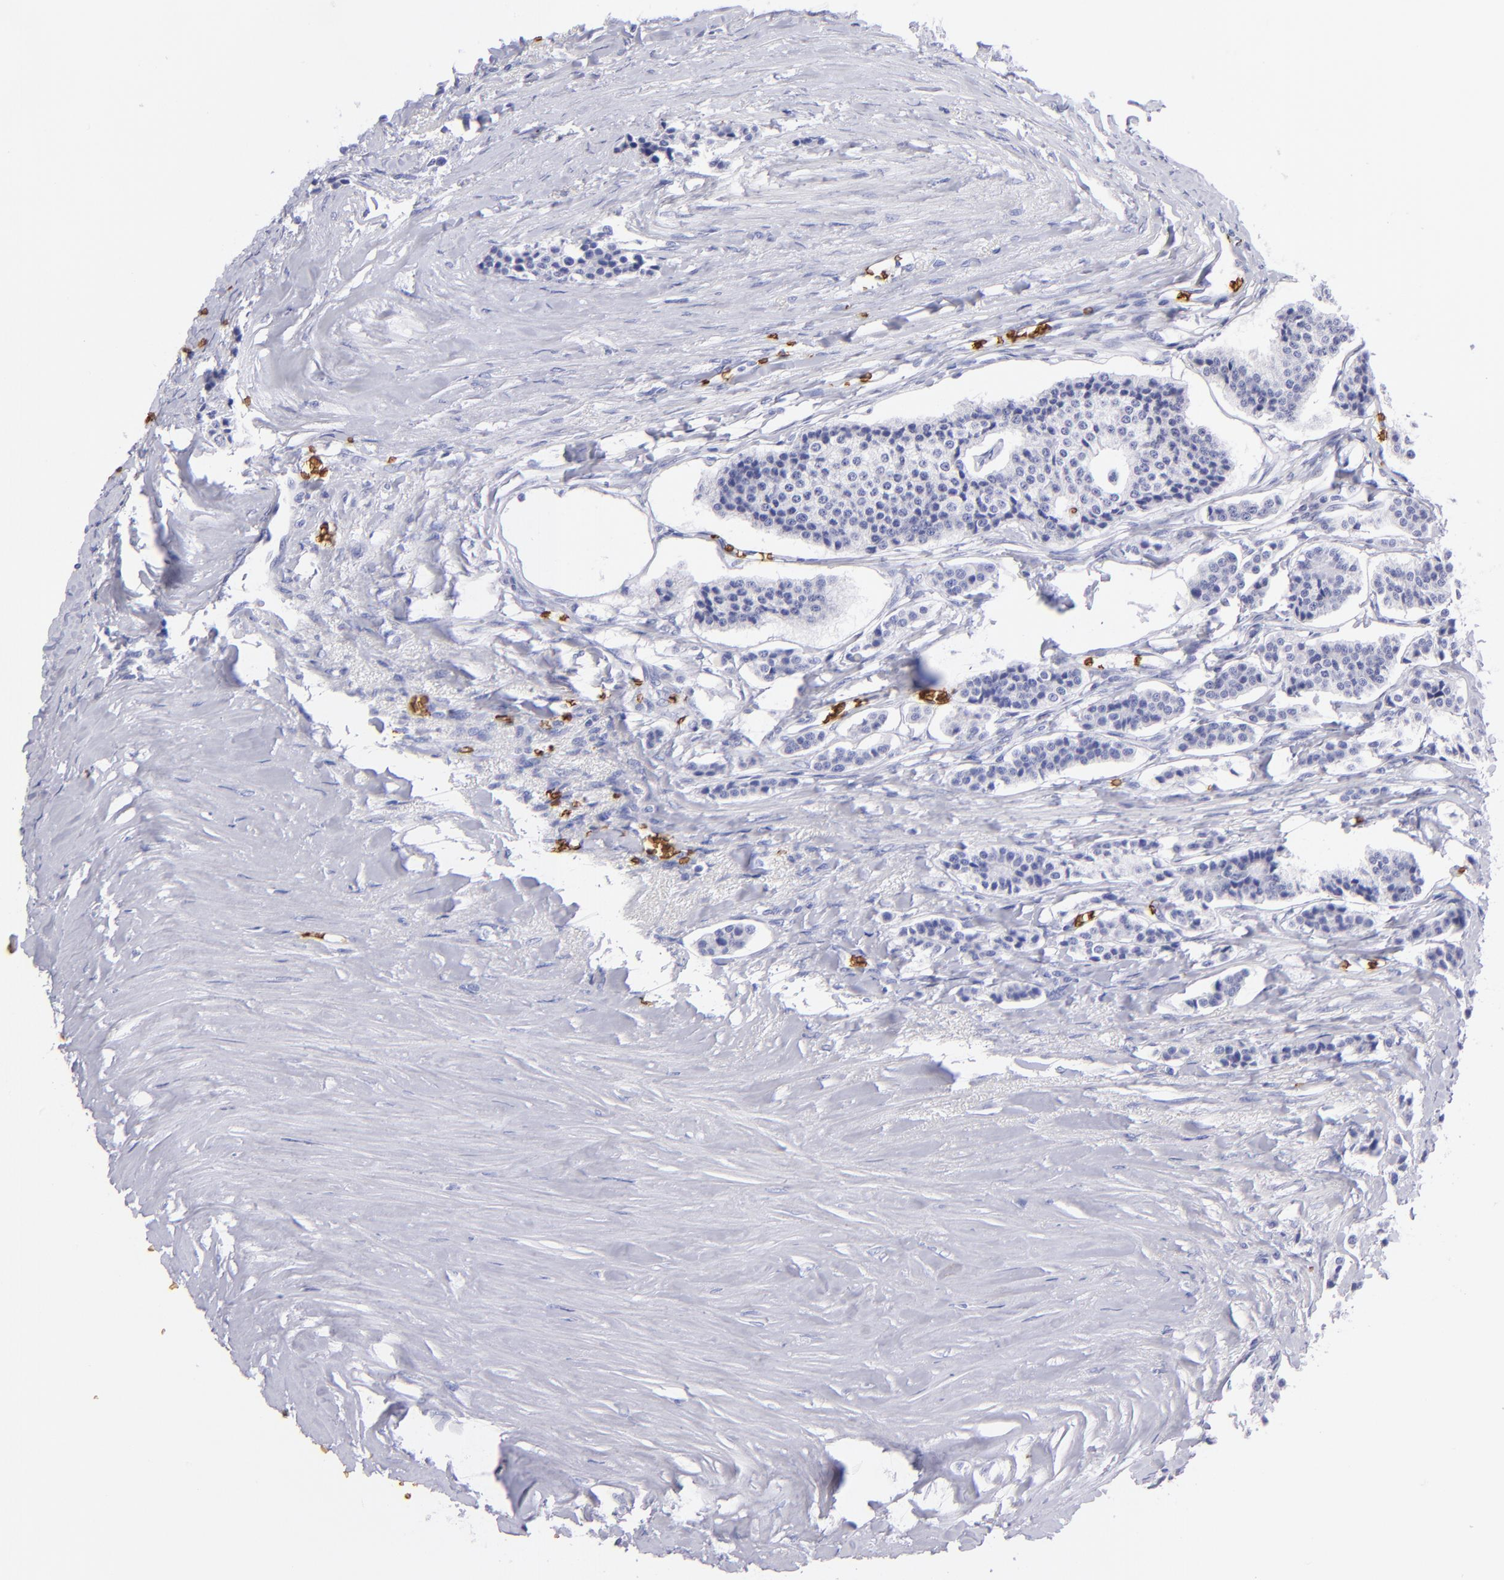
{"staining": {"intensity": "negative", "quantity": "none", "location": "none"}, "tissue": "carcinoid", "cell_type": "Tumor cells", "image_type": "cancer", "snomed": [{"axis": "morphology", "description": "Carcinoid, malignant, NOS"}, {"axis": "topography", "description": "Small intestine"}], "caption": "Immunohistochemistry of human carcinoid displays no staining in tumor cells.", "gene": "GYPA", "patient": {"sex": "male", "age": 63}}